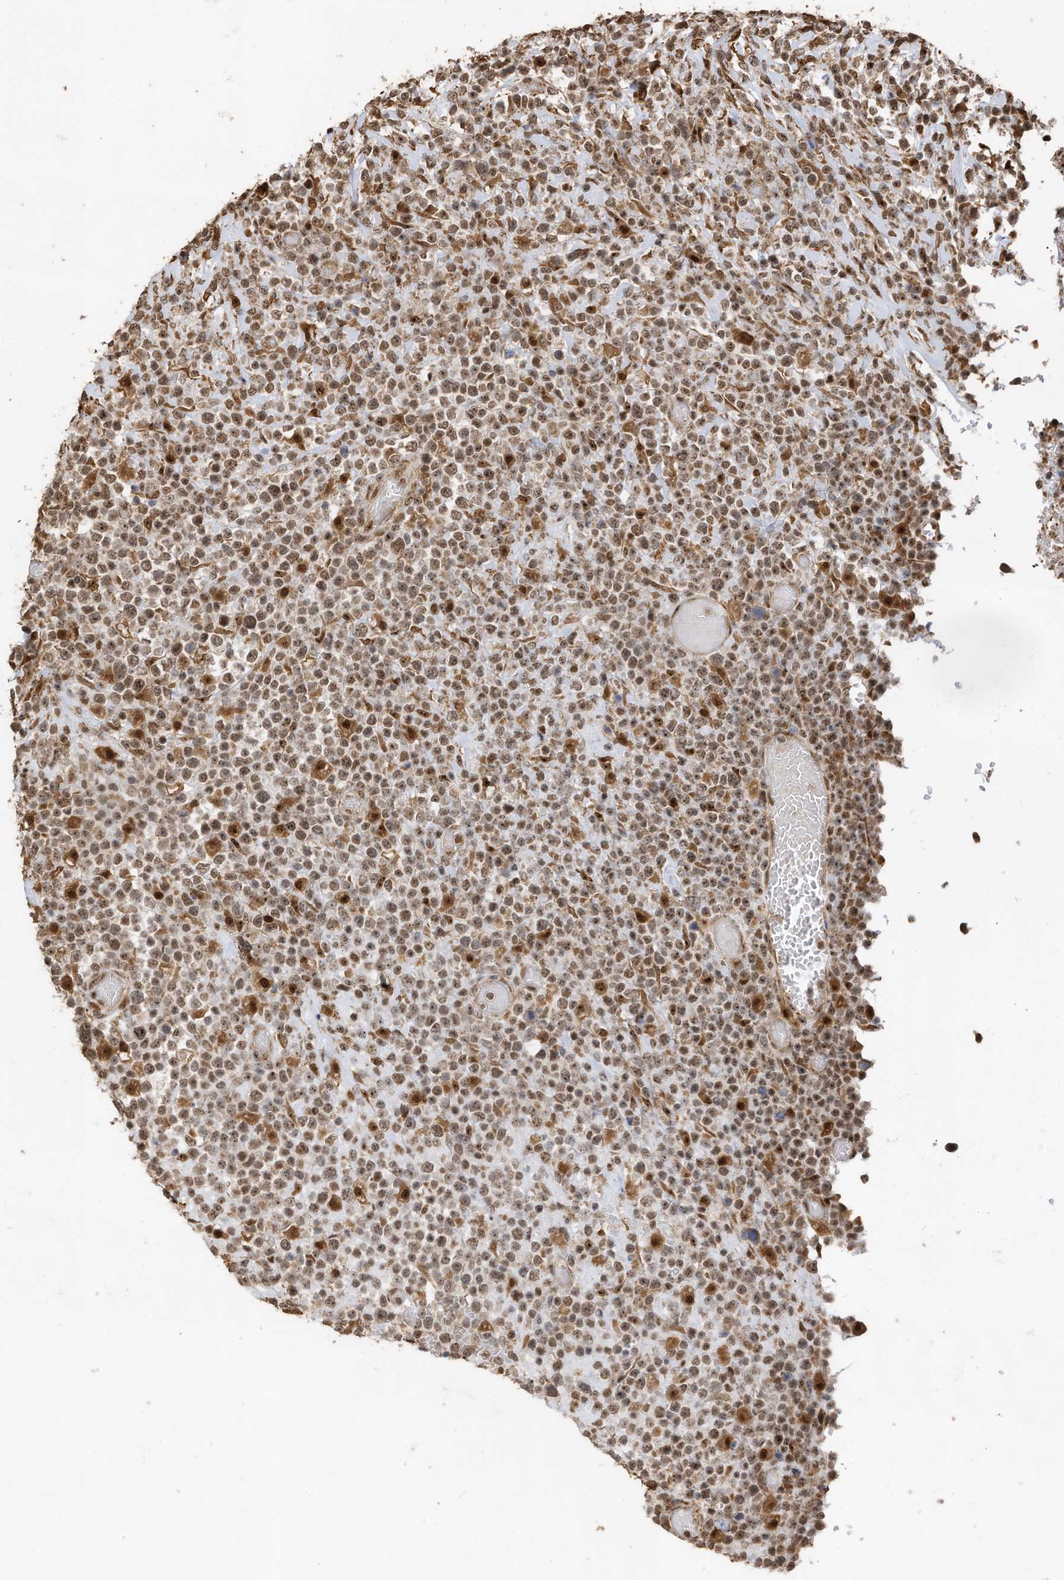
{"staining": {"intensity": "moderate", "quantity": ">75%", "location": "nuclear"}, "tissue": "lymphoma", "cell_type": "Tumor cells", "image_type": "cancer", "snomed": [{"axis": "morphology", "description": "Malignant lymphoma, non-Hodgkin's type, High grade"}, {"axis": "topography", "description": "Colon"}], "caption": "This photomicrograph demonstrates immunohistochemistry staining of human lymphoma, with medium moderate nuclear positivity in about >75% of tumor cells.", "gene": "ERLEC1", "patient": {"sex": "female", "age": 53}}